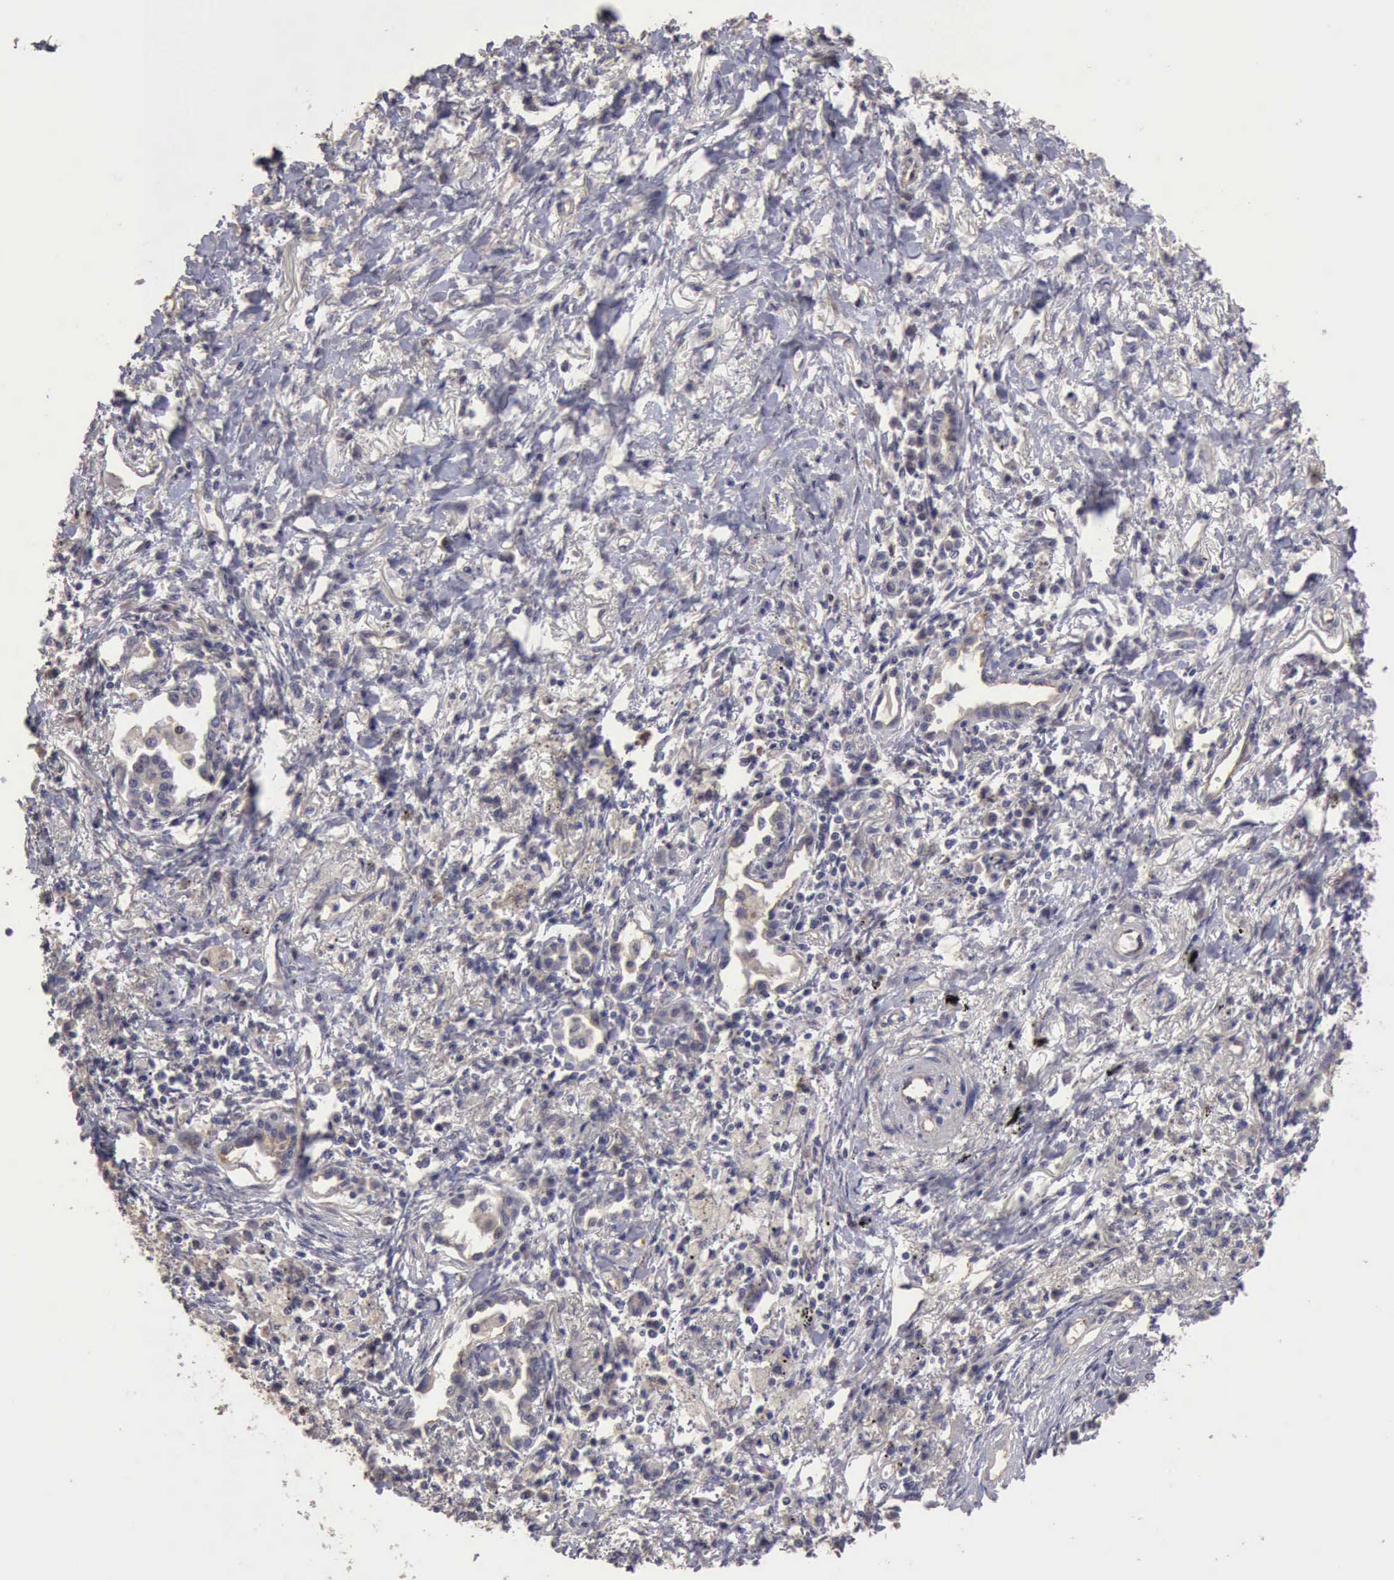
{"staining": {"intensity": "negative", "quantity": "none", "location": "none"}, "tissue": "lung cancer", "cell_type": "Tumor cells", "image_type": "cancer", "snomed": [{"axis": "morphology", "description": "Adenocarcinoma, NOS"}, {"axis": "topography", "description": "Lung"}], "caption": "Immunohistochemistry image of neoplastic tissue: lung adenocarcinoma stained with DAB exhibits no significant protein staining in tumor cells.", "gene": "BMX", "patient": {"sex": "male", "age": 60}}